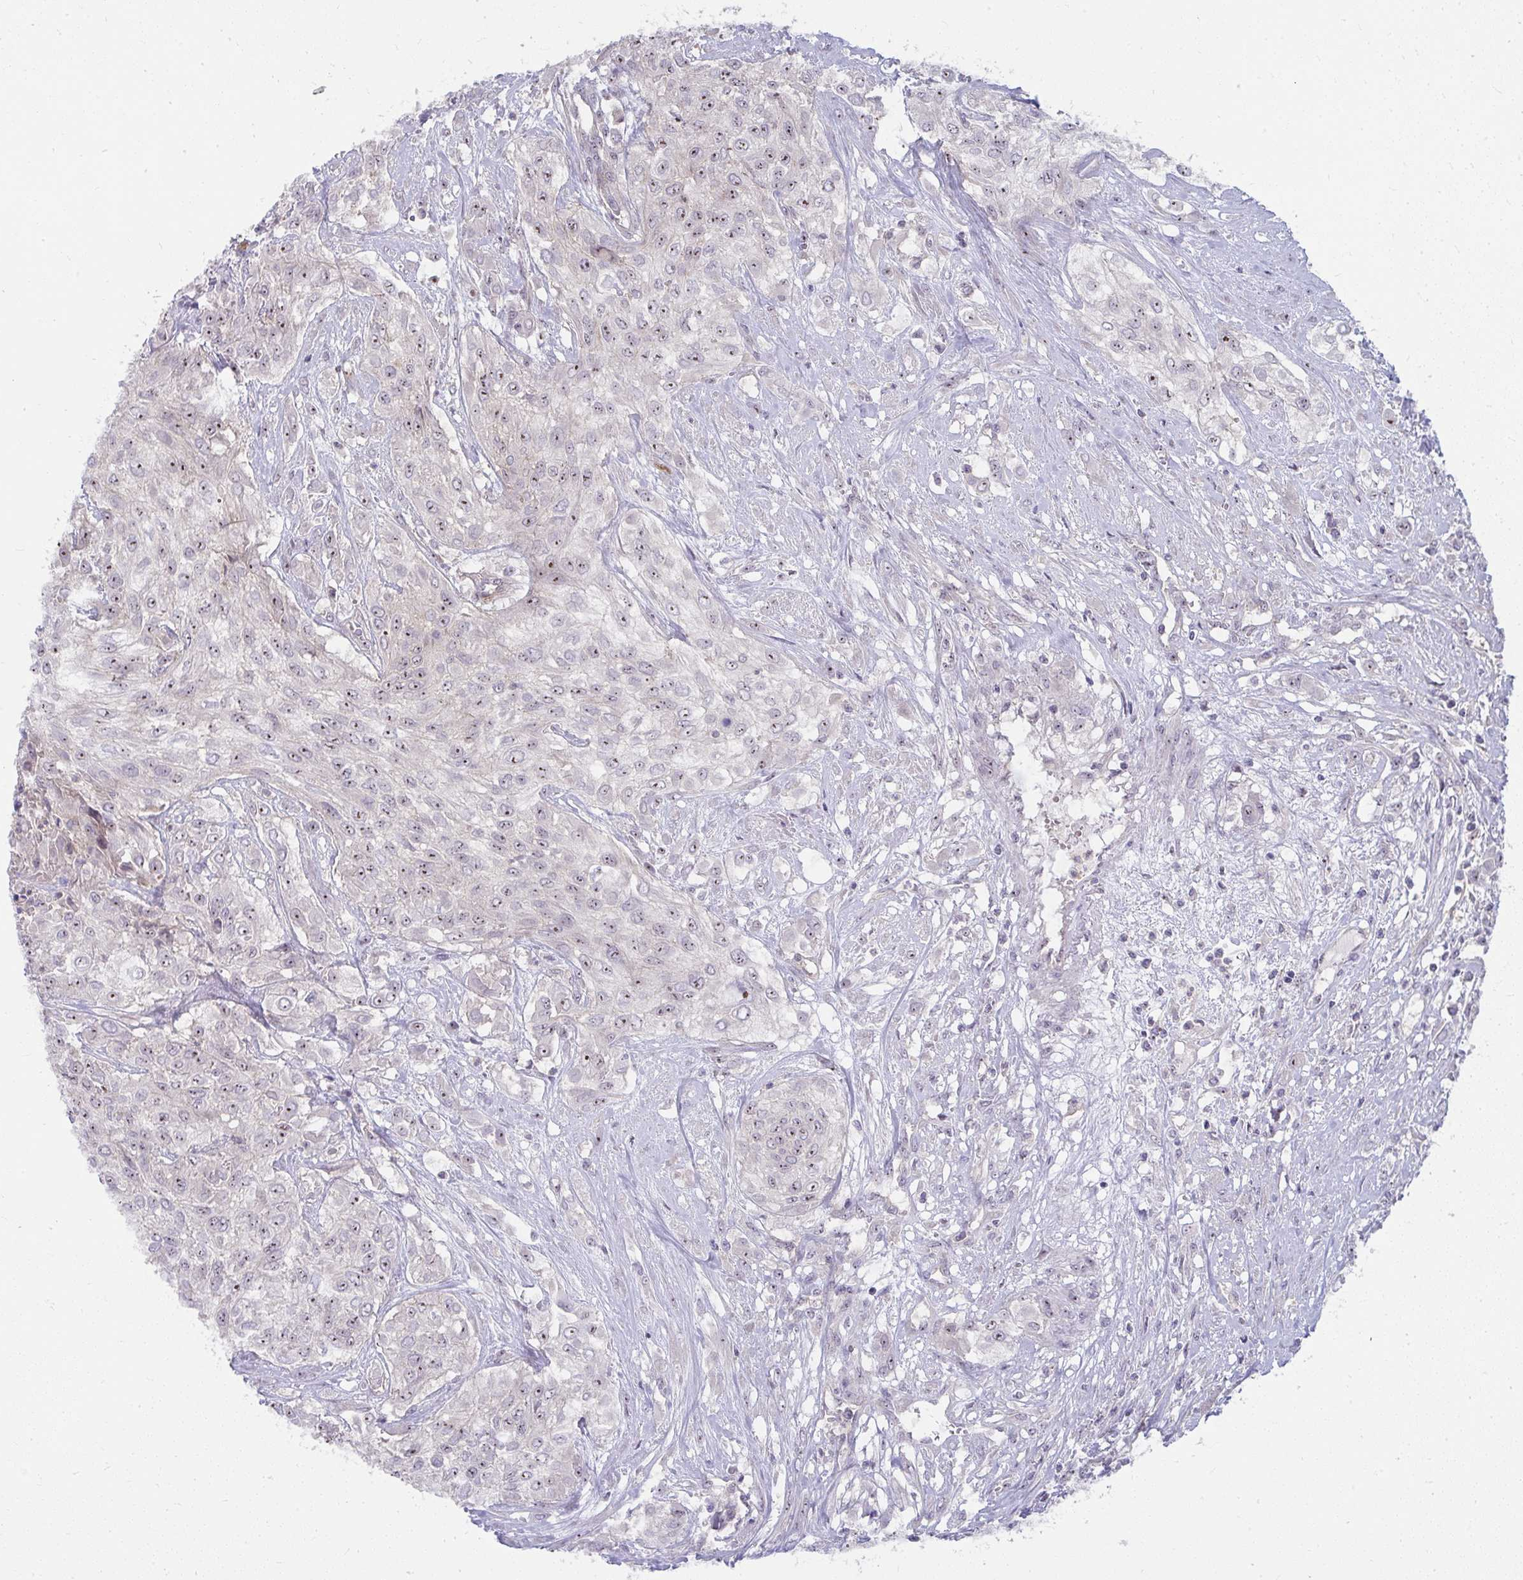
{"staining": {"intensity": "weak", "quantity": "25%-75%", "location": "nuclear"}, "tissue": "urothelial cancer", "cell_type": "Tumor cells", "image_type": "cancer", "snomed": [{"axis": "morphology", "description": "Urothelial carcinoma, High grade"}, {"axis": "topography", "description": "Urinary bladder"}], "caption": "Immunohistochemistry staining of urothelial carcinoma (high-grade), which exhibits low levels of weak nuclear positivity in about 25%-75% of tumor cells indicating weak nuclear protein positivity. The staining was performed using DAB (3,3'-diaminobenzidine) (brown) for protein detection and nuclei were counterstained in hematoxylin (blue).", "gene": "MUS81", "patient": {"sex": "male", "age": 57}}